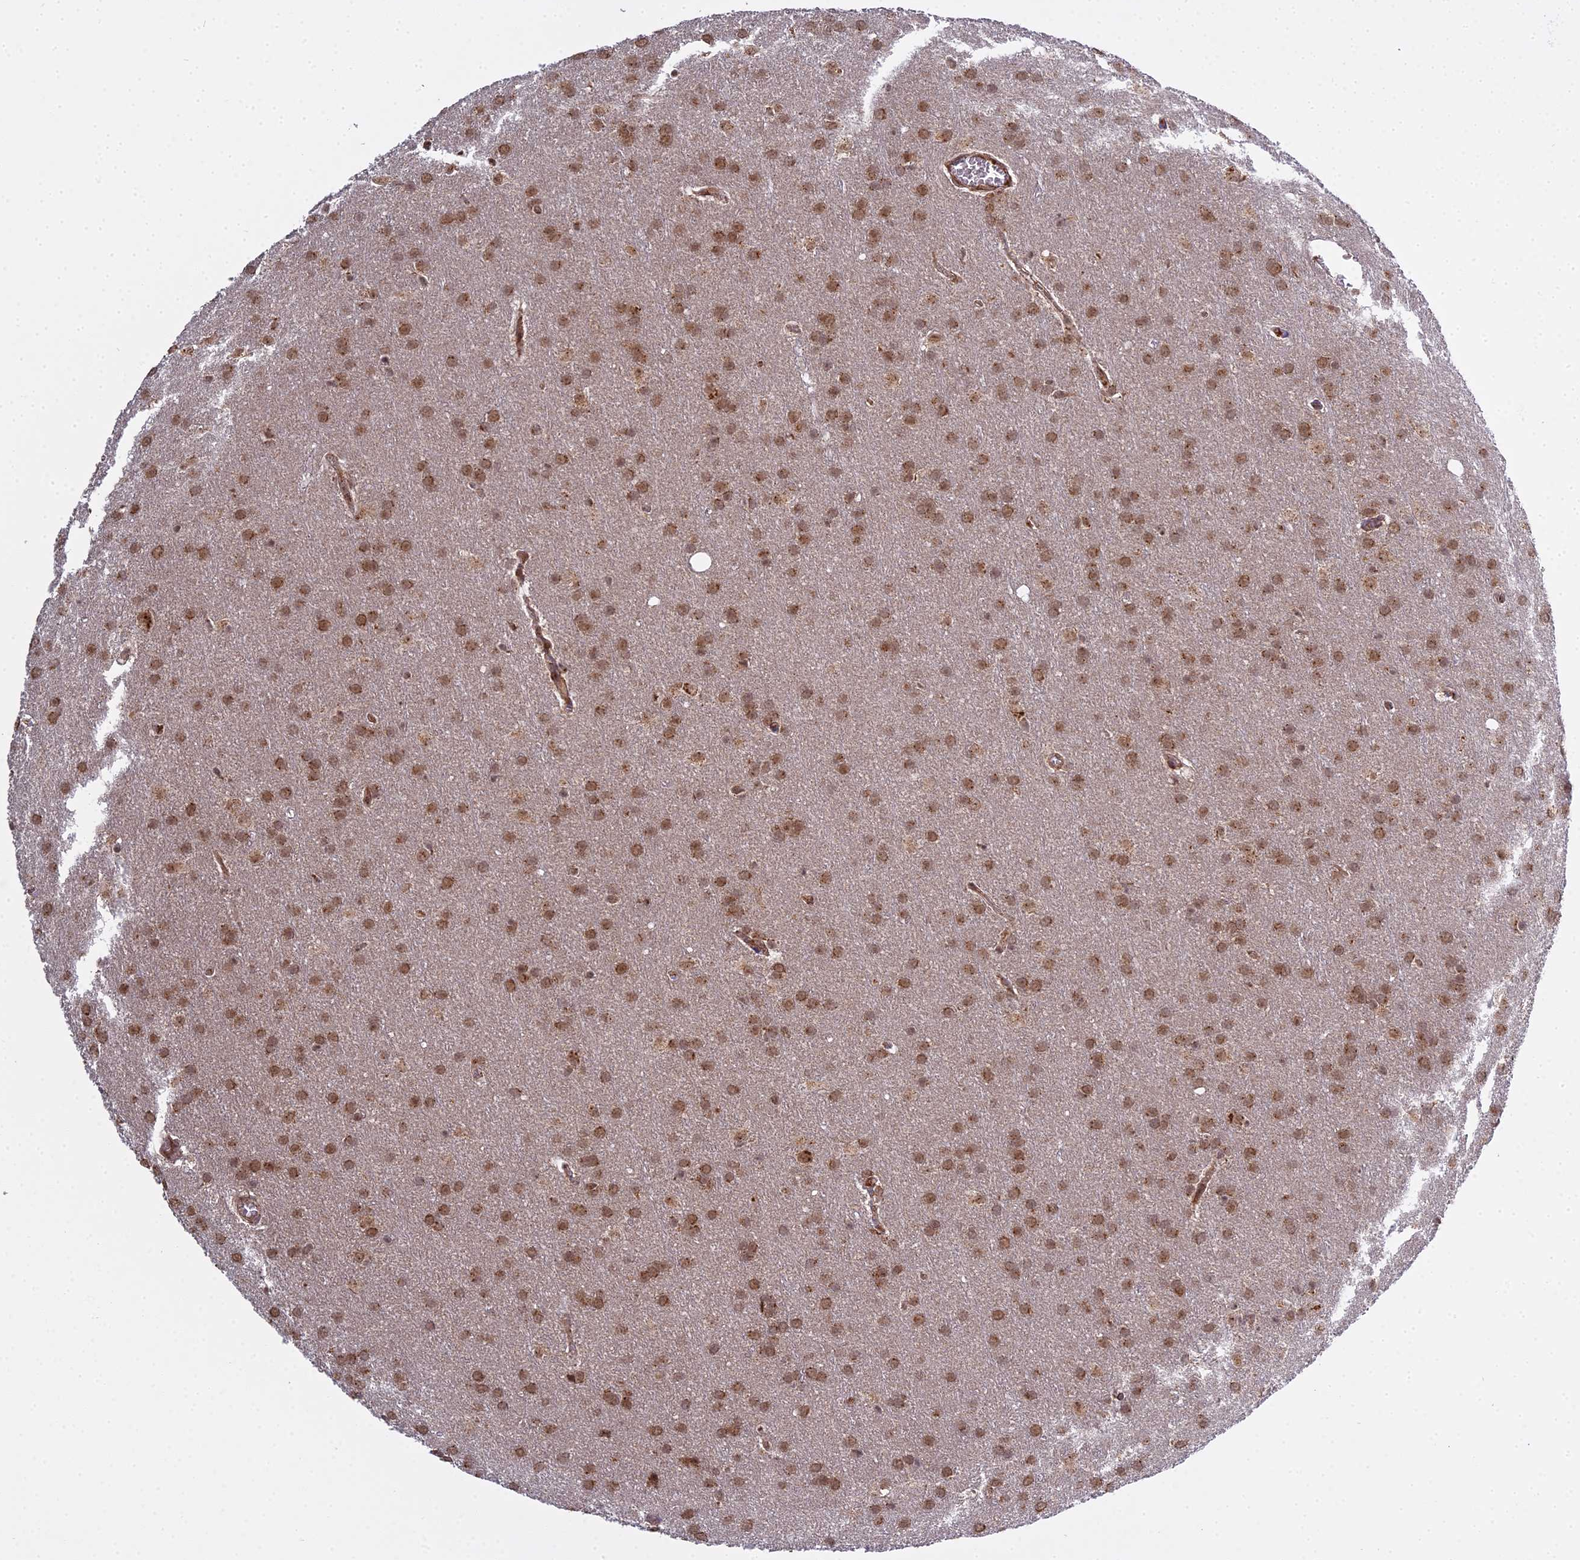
{"staining": {"intensity": "moderate", "quantity": ">75%", "location": "cytoplasmic/membranous,nuclear"}, "tissue": "glioma", "cell_type": "Tumor cells", "image_type": "cancer", "snomed": [{"axis": "morphology", "description": "Glioma, malignant, Low grade"}, {"axis": "topography", "description": "Brain"}], "caption": "This is an image of IHC staining of malignant glioma (low-grade), which shows moderate staining in the cytoplasmic/membranous and nuclear of tumor cells.", "gene": "MEOX1", "patient": {"sex": "female", "age": 32}}